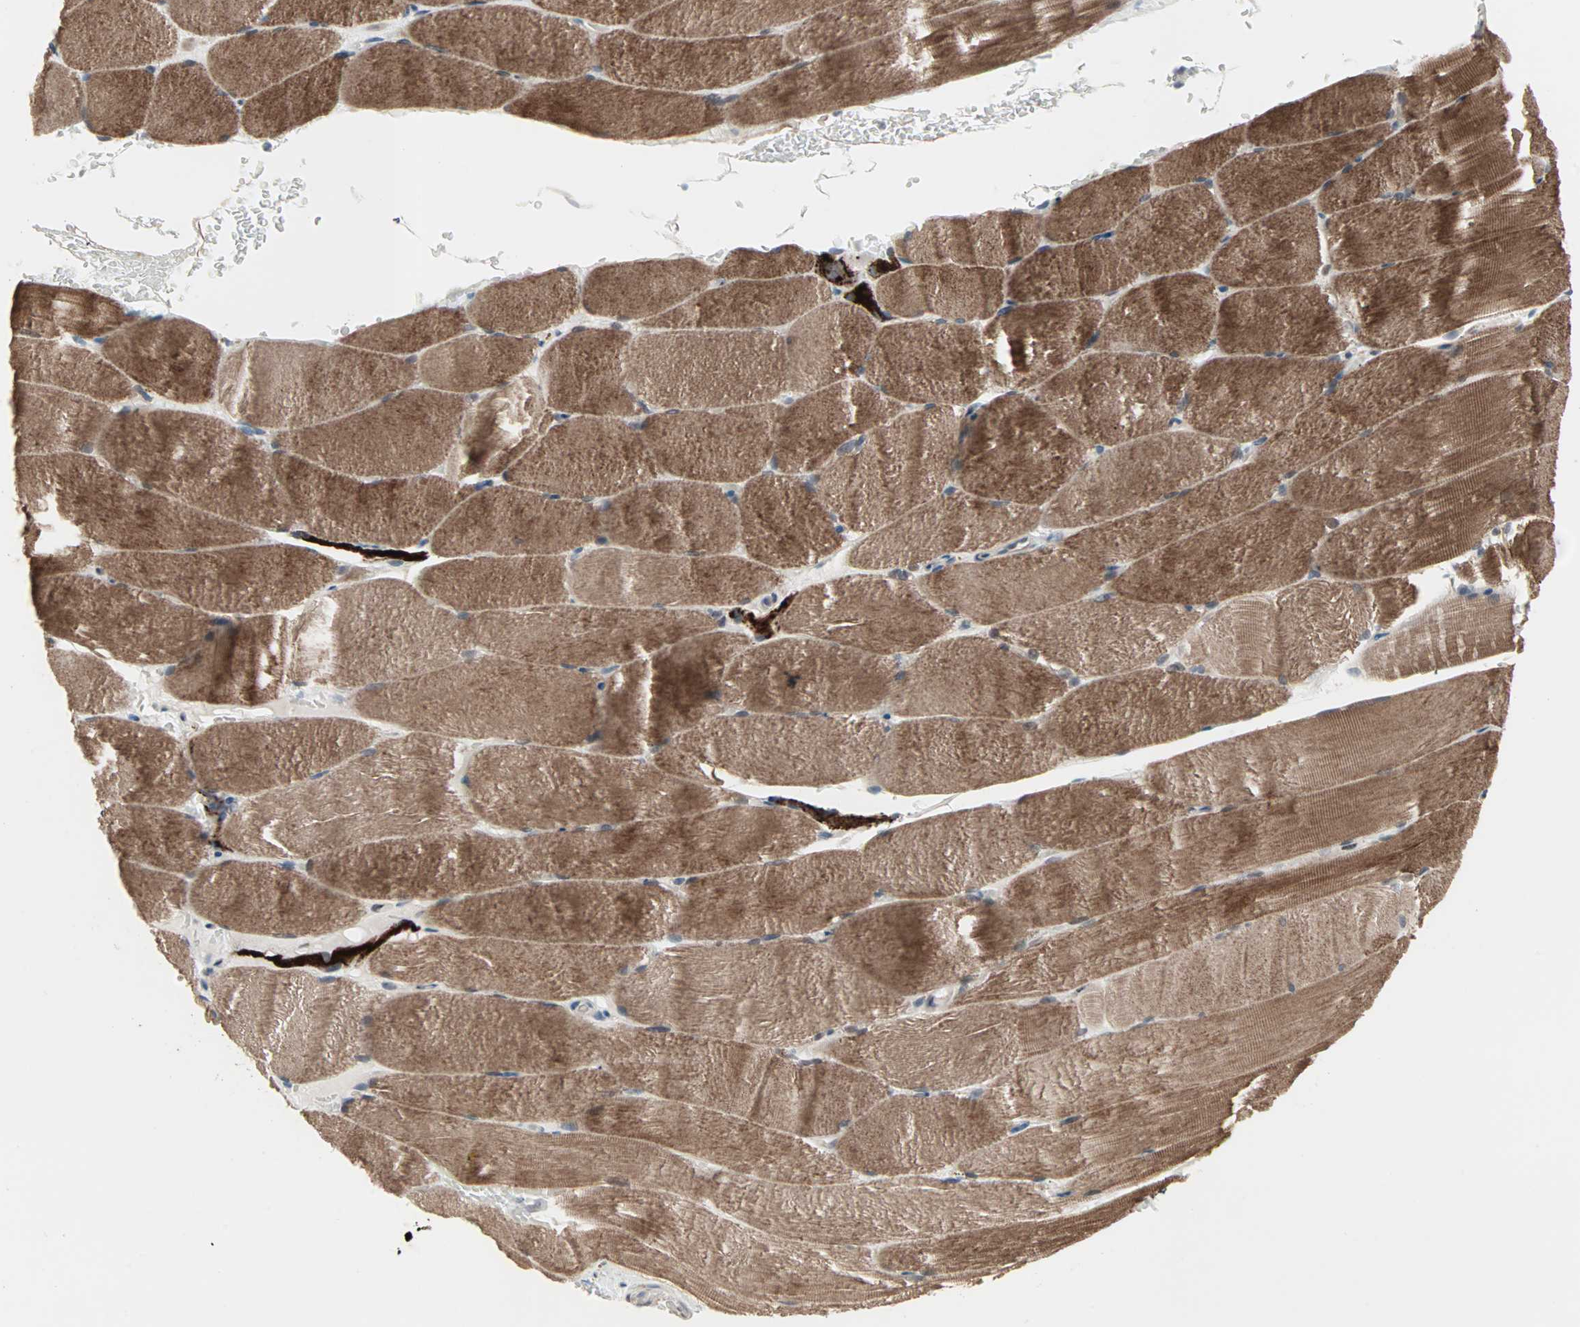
{"staining": {"intensity": "moderate", "quantity": ">75%", "location": "cytoplasmic/membranous"}, "tissue": "skeletal muscle", "cell_type": "Myocytes", "image_type": "normal", "snomed": [{"axis": "morphology", "description": "Normal tissue, NOS"}, {"axis": "topography", "description": "Skeletal muscle"}, {"axis": "topography", "description": "Parathyroid gland"}], "caption": "Immunohistochemistry (DAB (3,3'-diaminobenzidine)) staining of unremarkable skeletal muscle exhibits moderate cytoplasmic/membranous protein expression in approximately >75% of myocytes. The staining is performed using DAB brown chromogen to label protein expression. The nuclei are counter-stained blue using hematoxylin.", "gene": "CAND2", "patient": {"sex": "female", "age": 37}}